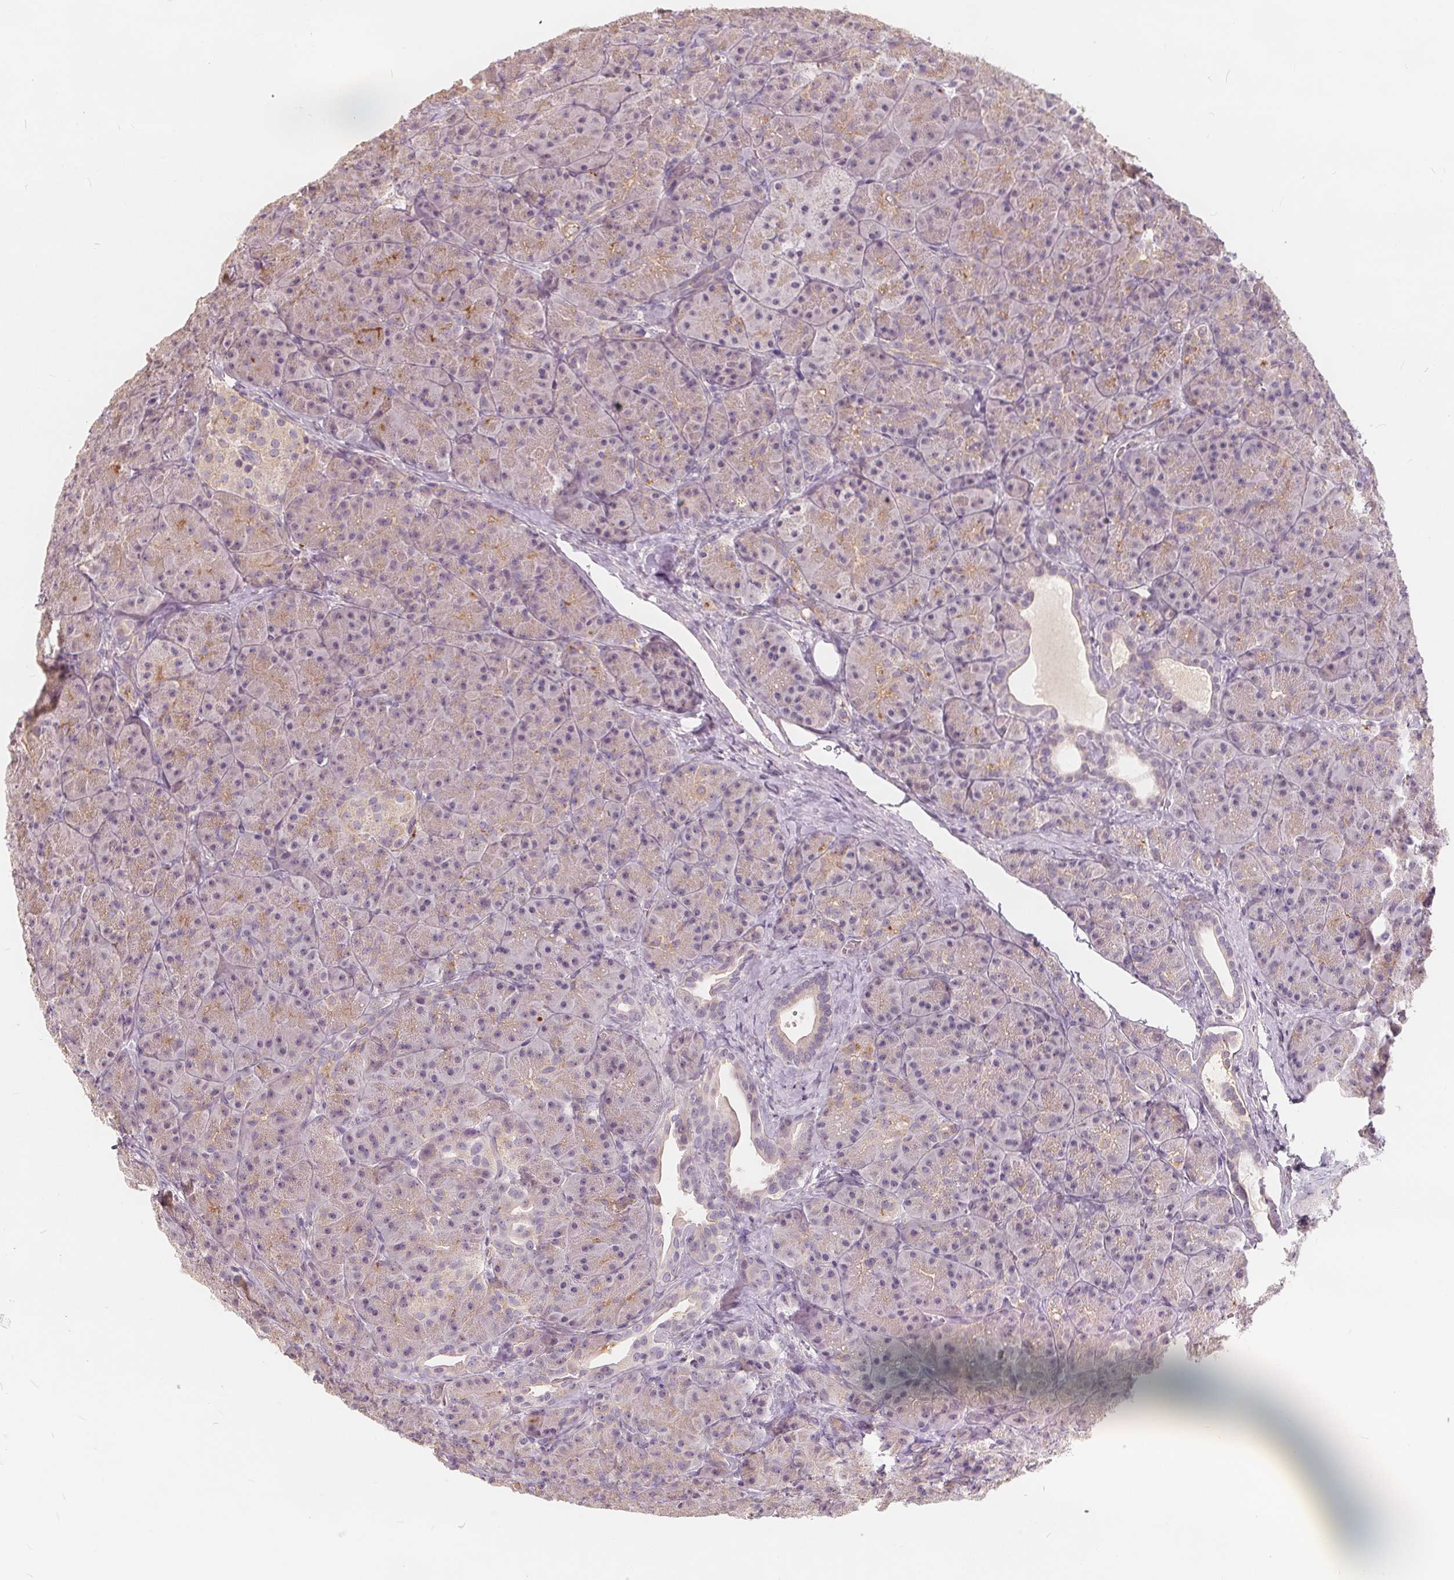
{"staining": {"intensity": "moderate", "quantity": "<25%", "location": "cytoplasmic/membranous"}, "tissue": "pancreas", "cell_type": "Exocrine glandular cells", "image_type": "normal", "snomed": [{"axis": "morphology", "description": "Normal tissue, NOS"}, {"axis": "topography", "description": "Pancreas"}], "caption": "Immunohistochemistry (IHC) micrograph of unremarkable pancreas: pancreas stained using immunohistochemistry (IHC) reveals low levels of moderate protein expression localized specifically in the cytoplasmic/membranous of exocrine glandular cells, appearing as a cytoplasmic/membranous brown color.", "gene": "DRC3", "patient": {"sex": "male", "age": 57}}